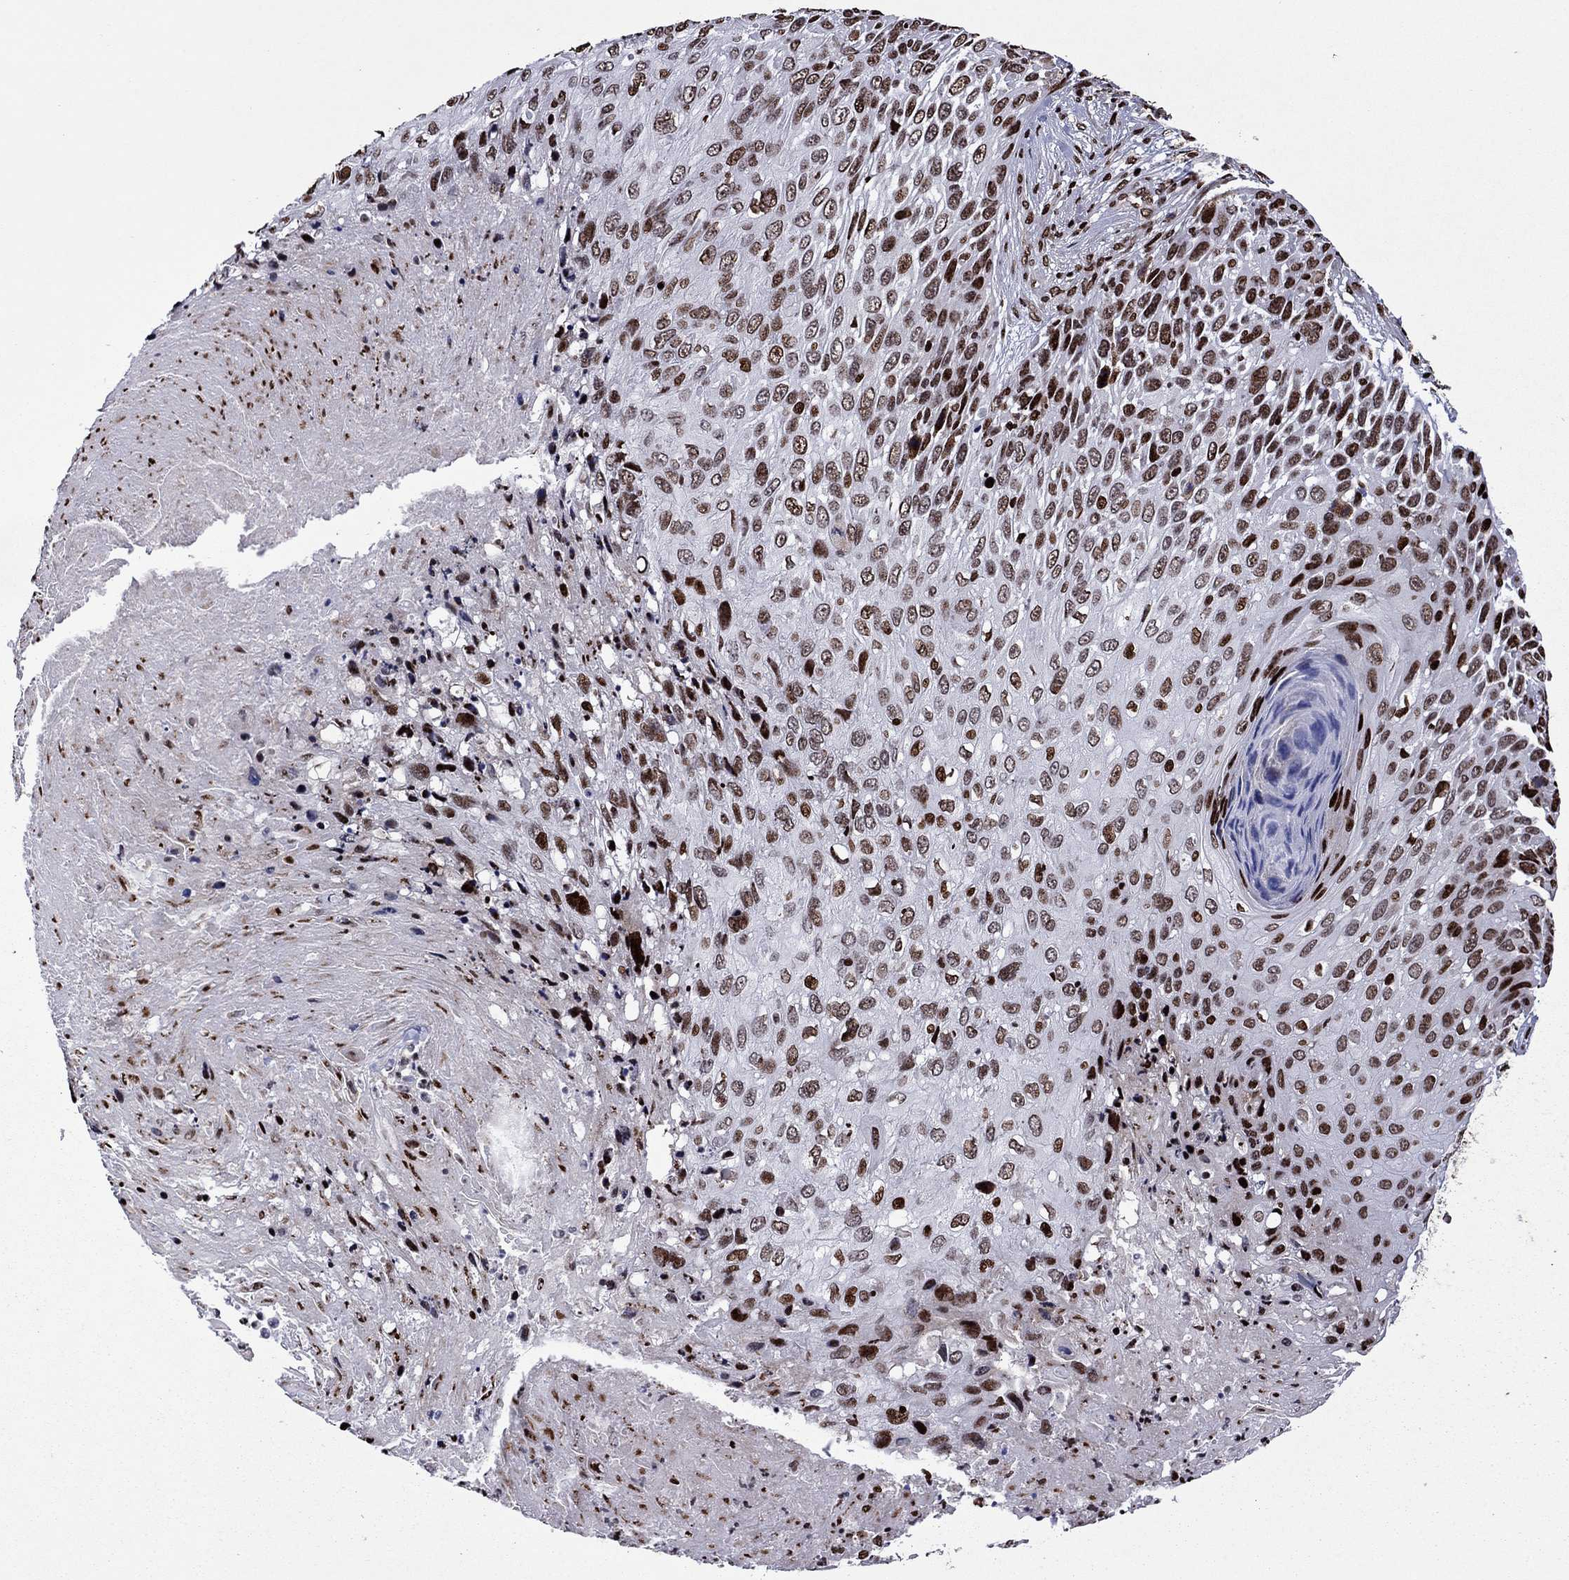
{"staining": {"intensity": "strong", "quantity": "25%-75%", "location": "nuclear"}, "tissue": "skin cancer", "cell_type": "Tumor cells", "image_type": "cancer", "snomed": [{"axis": "morphology", "description": "Squamous cell carcinoma, NOS"}, {"axis": "topography", "description": "Skin"}], "caption": "Protein expression analysis of human squamous cell carcinoma (skin) reveals strong nuclear staining in about 25%-75% of tumor cells. The protein is shown in brown color, while the nuclei are stained blue.", "gene": "LIMK1", "patient": {"sex": "male", "age": 92}}